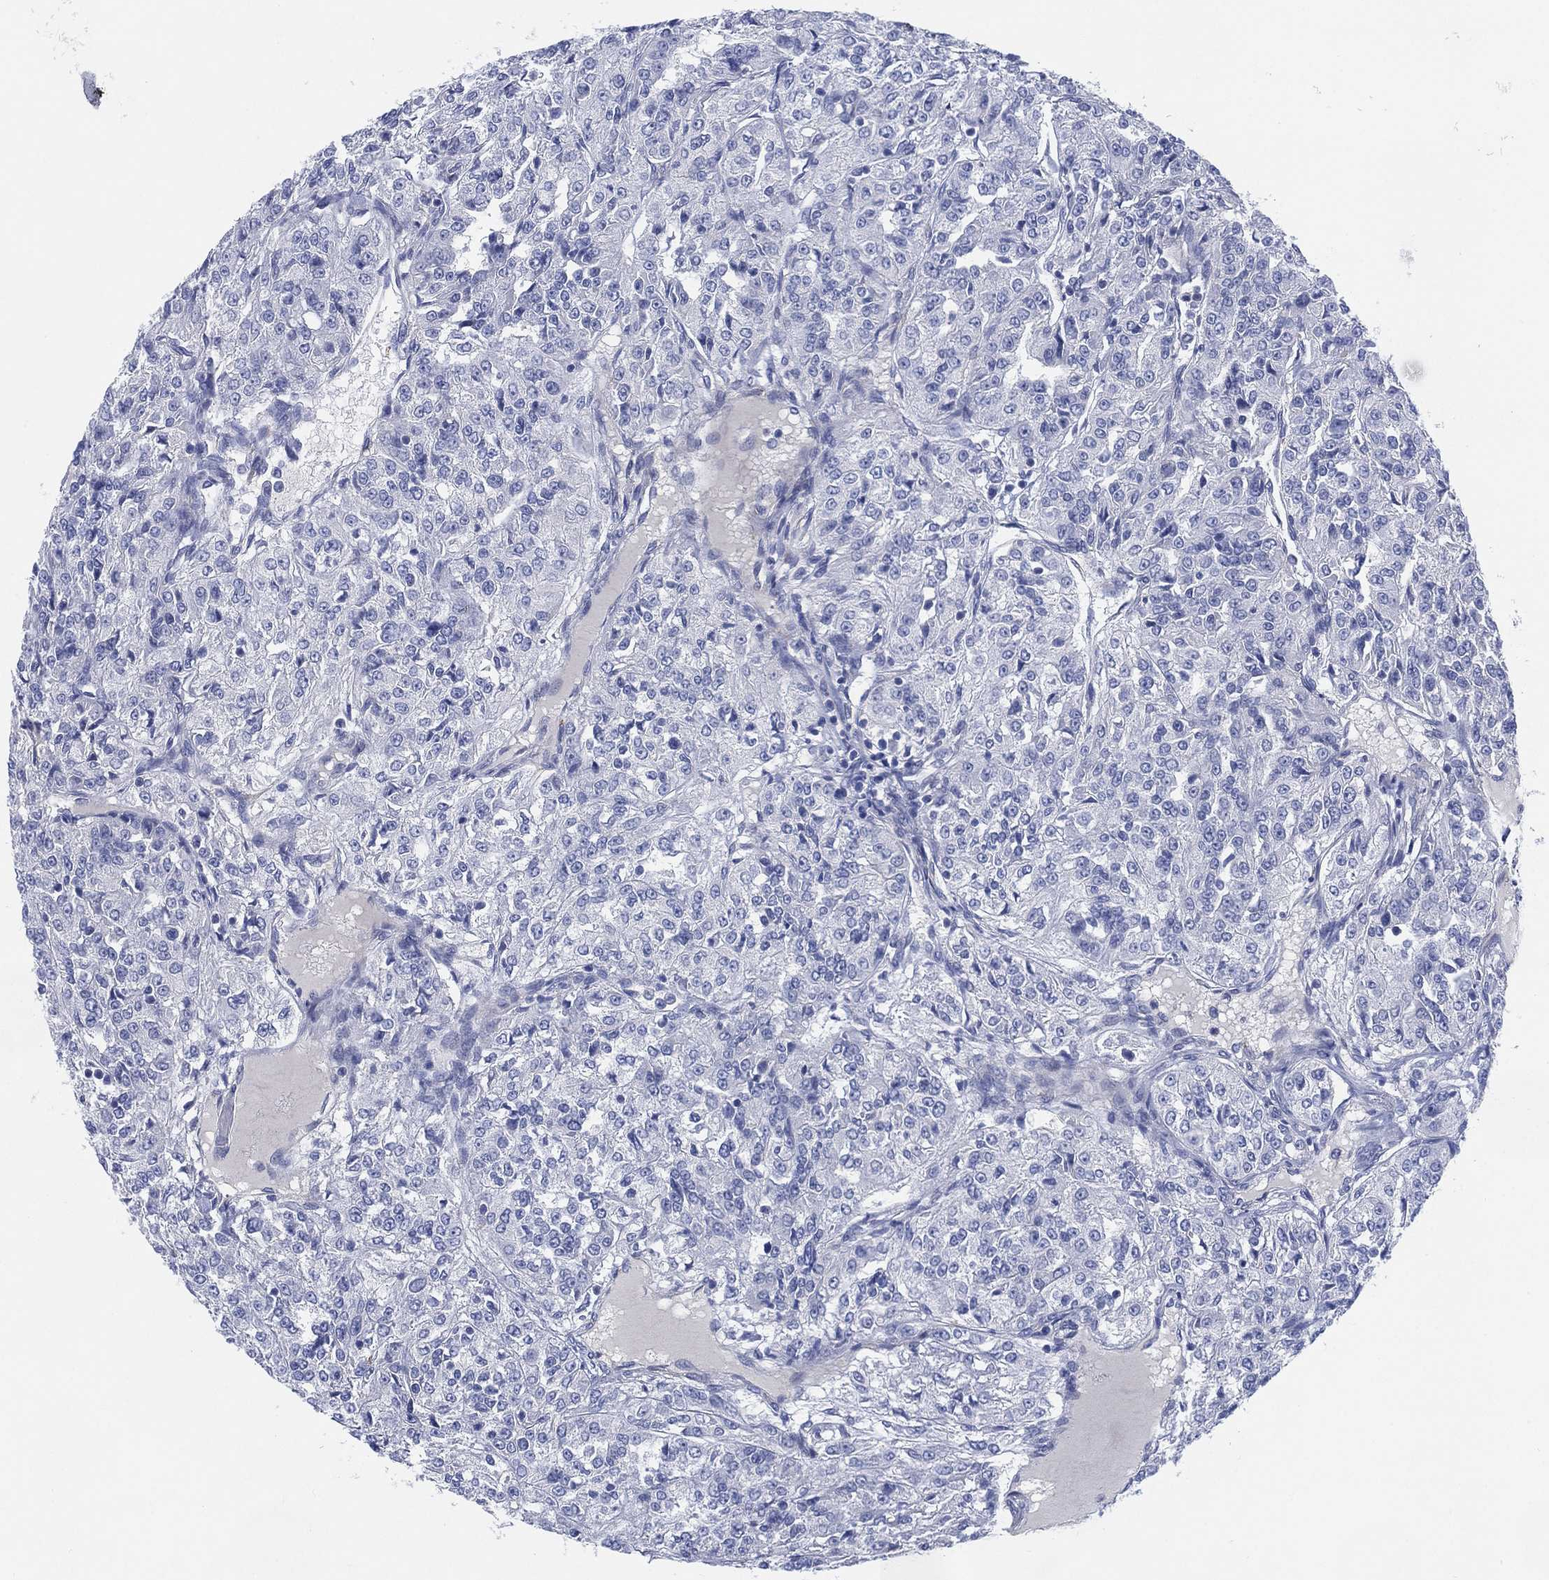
{"staining": {"intensity": "negative", "quantity": "none", "location": "none"}, "tissue": "renal cancer", "cell_type": "Tumor cells", "image_type": "cancer", "snomed": [{"axis": "morphology", "description": "Adenocarcinoma, NOS"}, {"axis": "topography", "description": "Kidney"}], "caption": "Human renal cancer (adenocarcinoma) stained for a protein using immunohistochemistry displays no expression in tumor cells.", "gene": "ADAD2", "patient": {"sex": "female", "age": 63}}